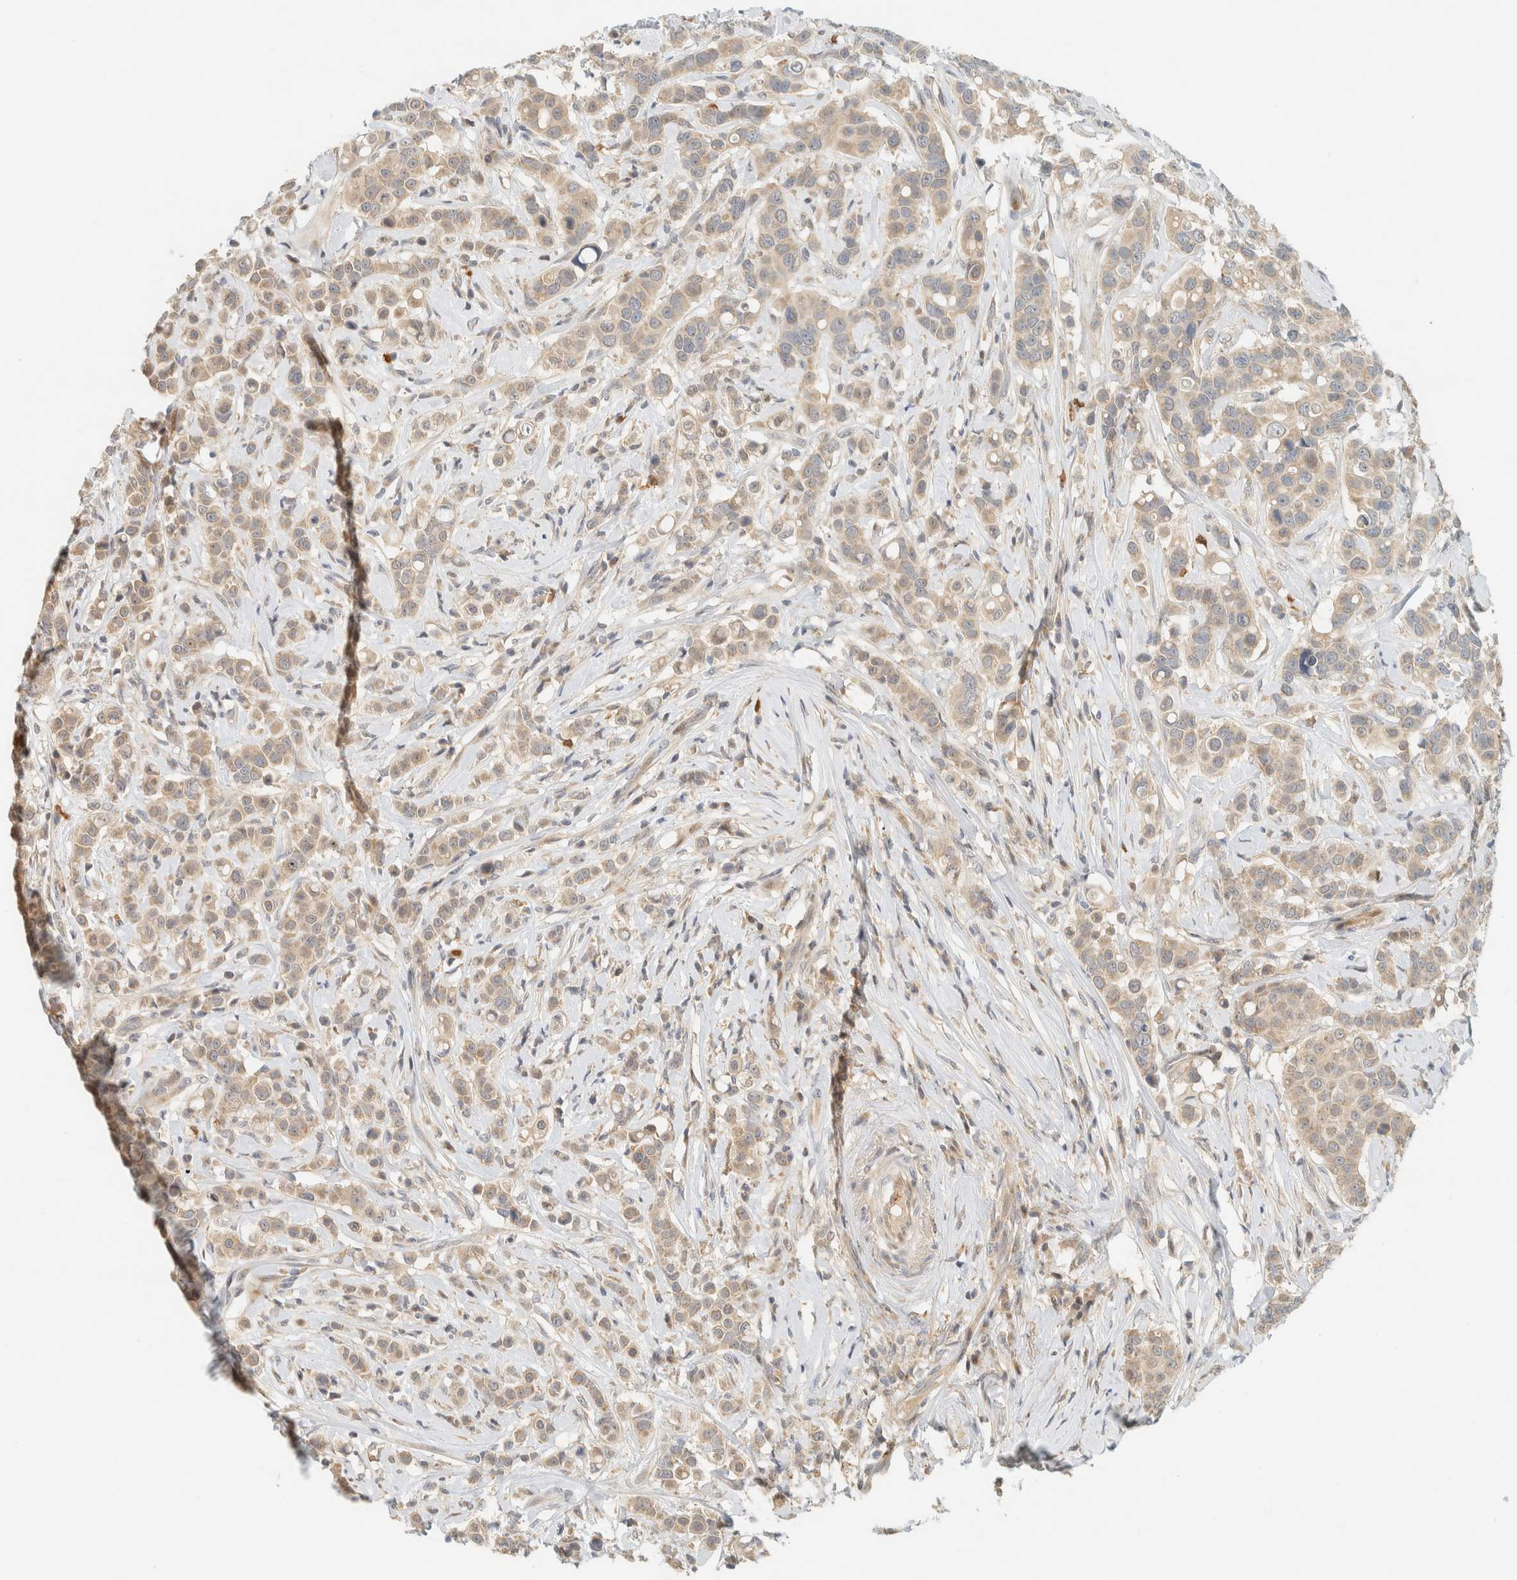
{"staining": {"intensity": "weak", "quantity": ">75%", "location": "cytoplasmic/membranous"}, "tissue": "breast cancer", "cell_type": "Tumor cells", "image_type": "cancer", "snomed": [{"axis": "morphology", "description": "Duct carcinoma"}, {"axis": "topography", "description": "Breast"}], "caption": "This micrograph reveals immunohistochemistry (IHC) staining of human breast cancer, with low weak cytoplasmic/membranous staining in about >75% of tumor cells.", "gene": "CCDC171", "patient": {"sex": "female", "age": 27}}